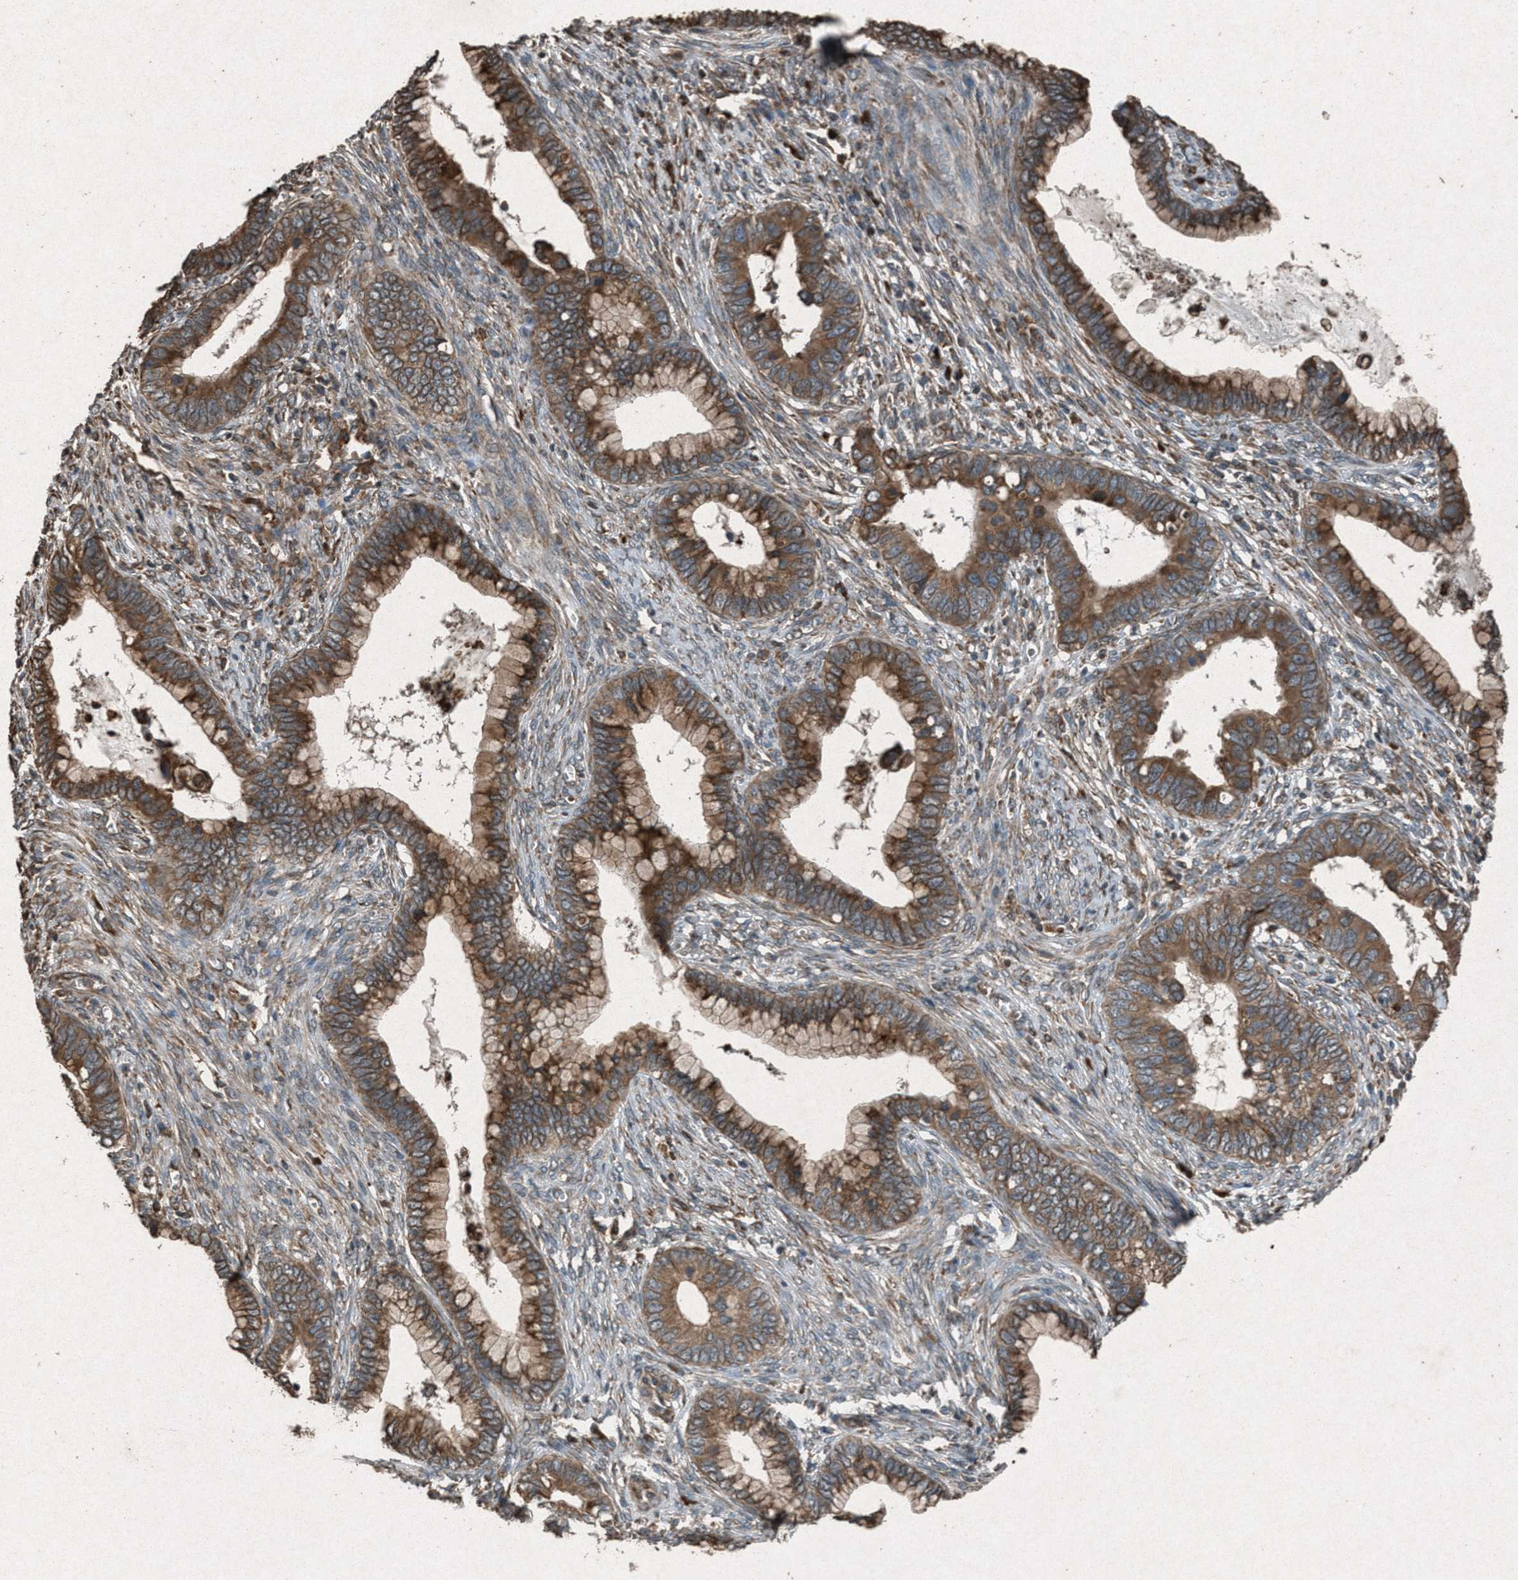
{"staining": {"intensity": "moderate", "quantity": ">75%", "location": "cytoplasmic/membranous"}, "tissue": "cervical cancer", "cell_type": "Tumor cells", "image_type": "cancer", "snomed": [{"axis": "morphology", "description": "Adenocarcinoma, NOS"}, {"axis": "topography", "description": "Cervix"}], "caption": "Immunohistochemistry (DAB (3,3'-diaminobenzidine)) staining of human cervical adenocarcinoma exhibits moderate cytoplasmic/membranous protein expression in approximately >75% of tumor cells. The staining was performed using DAB, with brown indicating positive protein expression. Nuclei are stained blue with hematoxylin.", "gene": "CALR", "patient": {"sex": "female", "age": 44}}